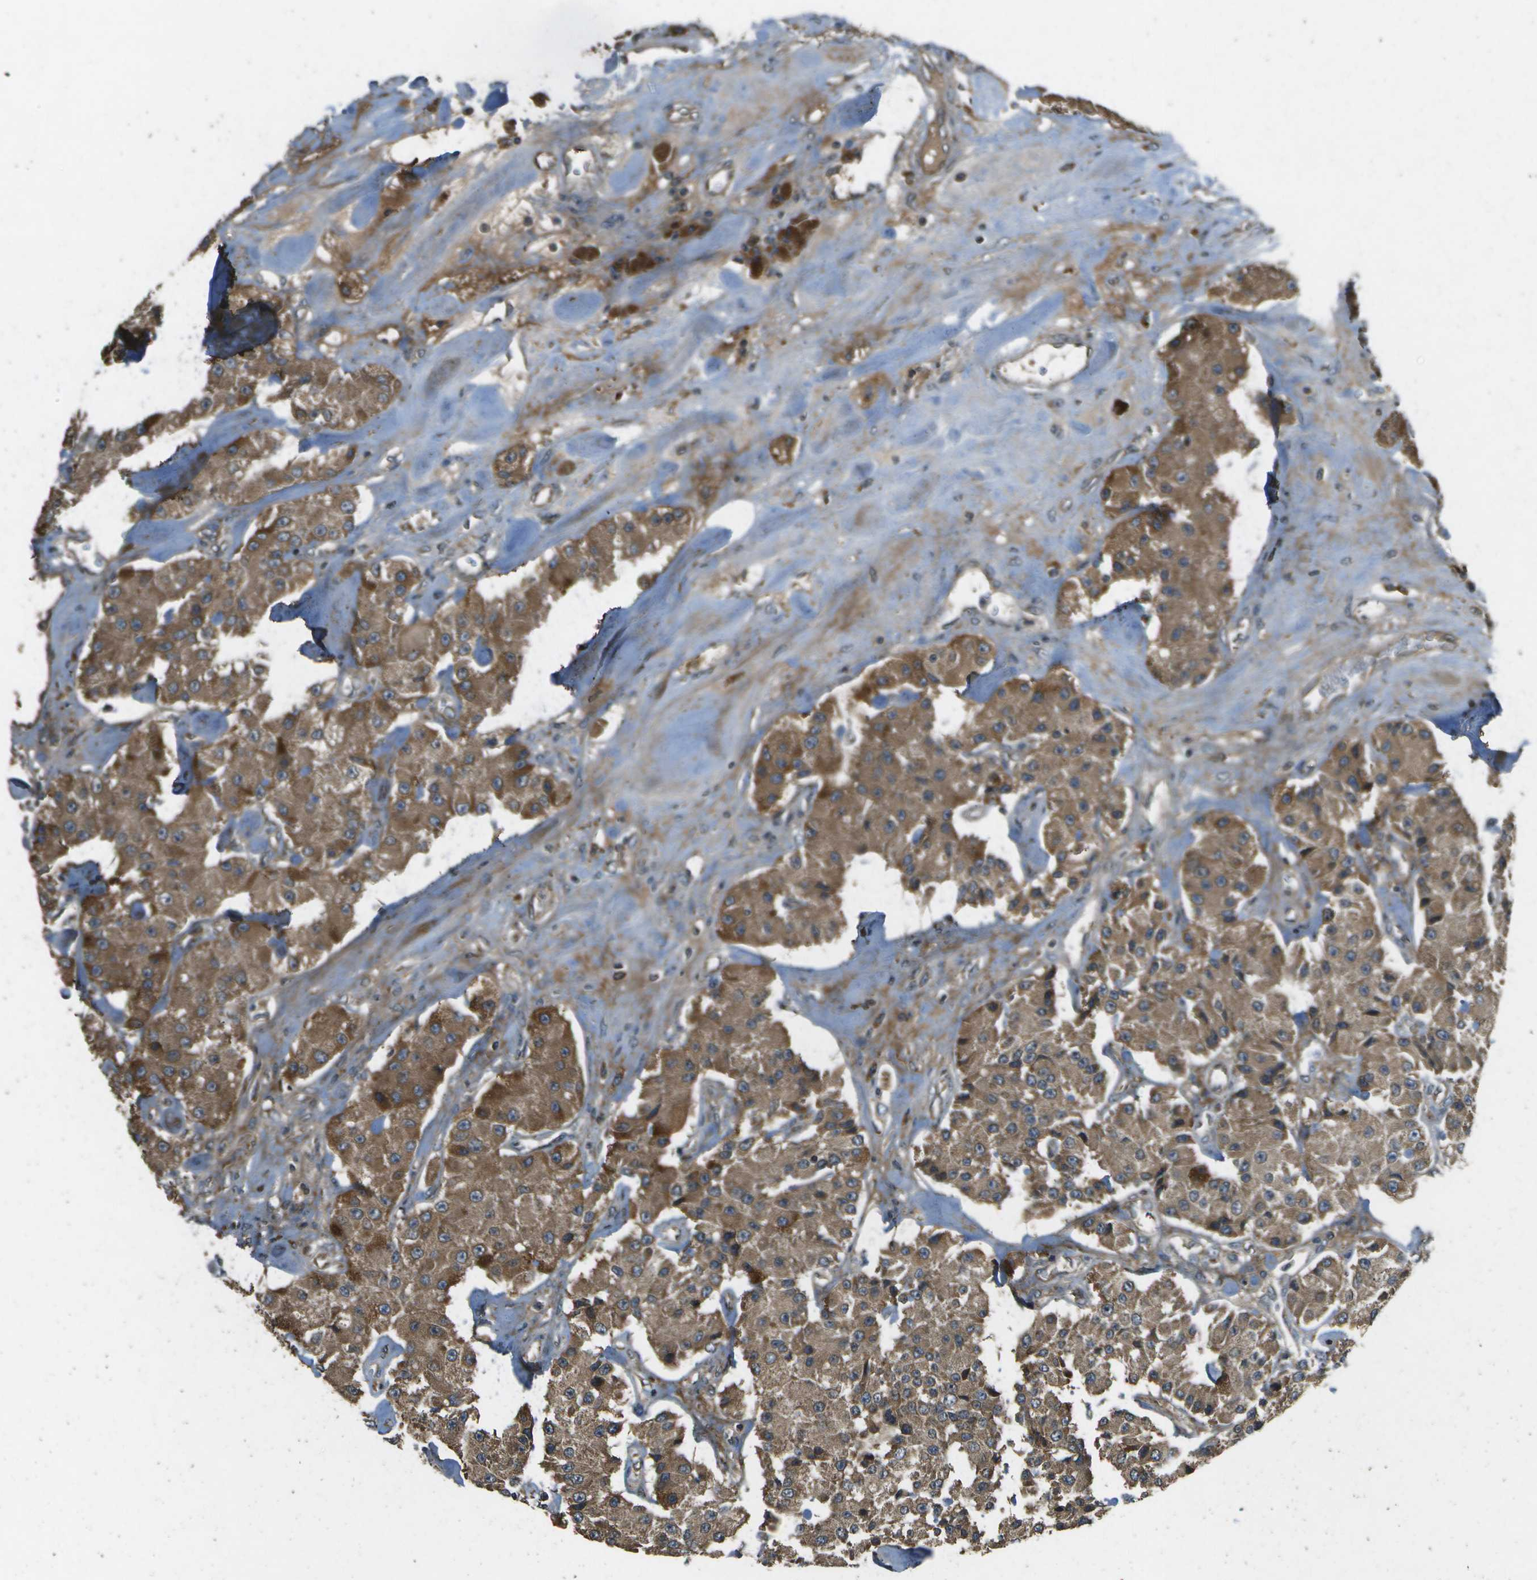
{"staining": {"intensity": "moderate", "quantity": ">75%", "location": "cytoplasmic/membranous"}, "tissue": "carcinoid", "cell_type": "Tumor cells", "image_type": "cancer", "snomed": [{"axis": "morphology", "description": "Carcinoid, malignant, NOS"}, {"axis": "topography", "description": "Pancreas"}], "caption": "Protein staining of malignant carcinoid tissue reveals moderate cytoplasmic/membranous staining in about >75% of tumor cells. Immunohistochemistry stains the protein in brown and the nuclei are stained blue.", "gene": "HFE", "patient": {"sex": "male", "age": 41}}